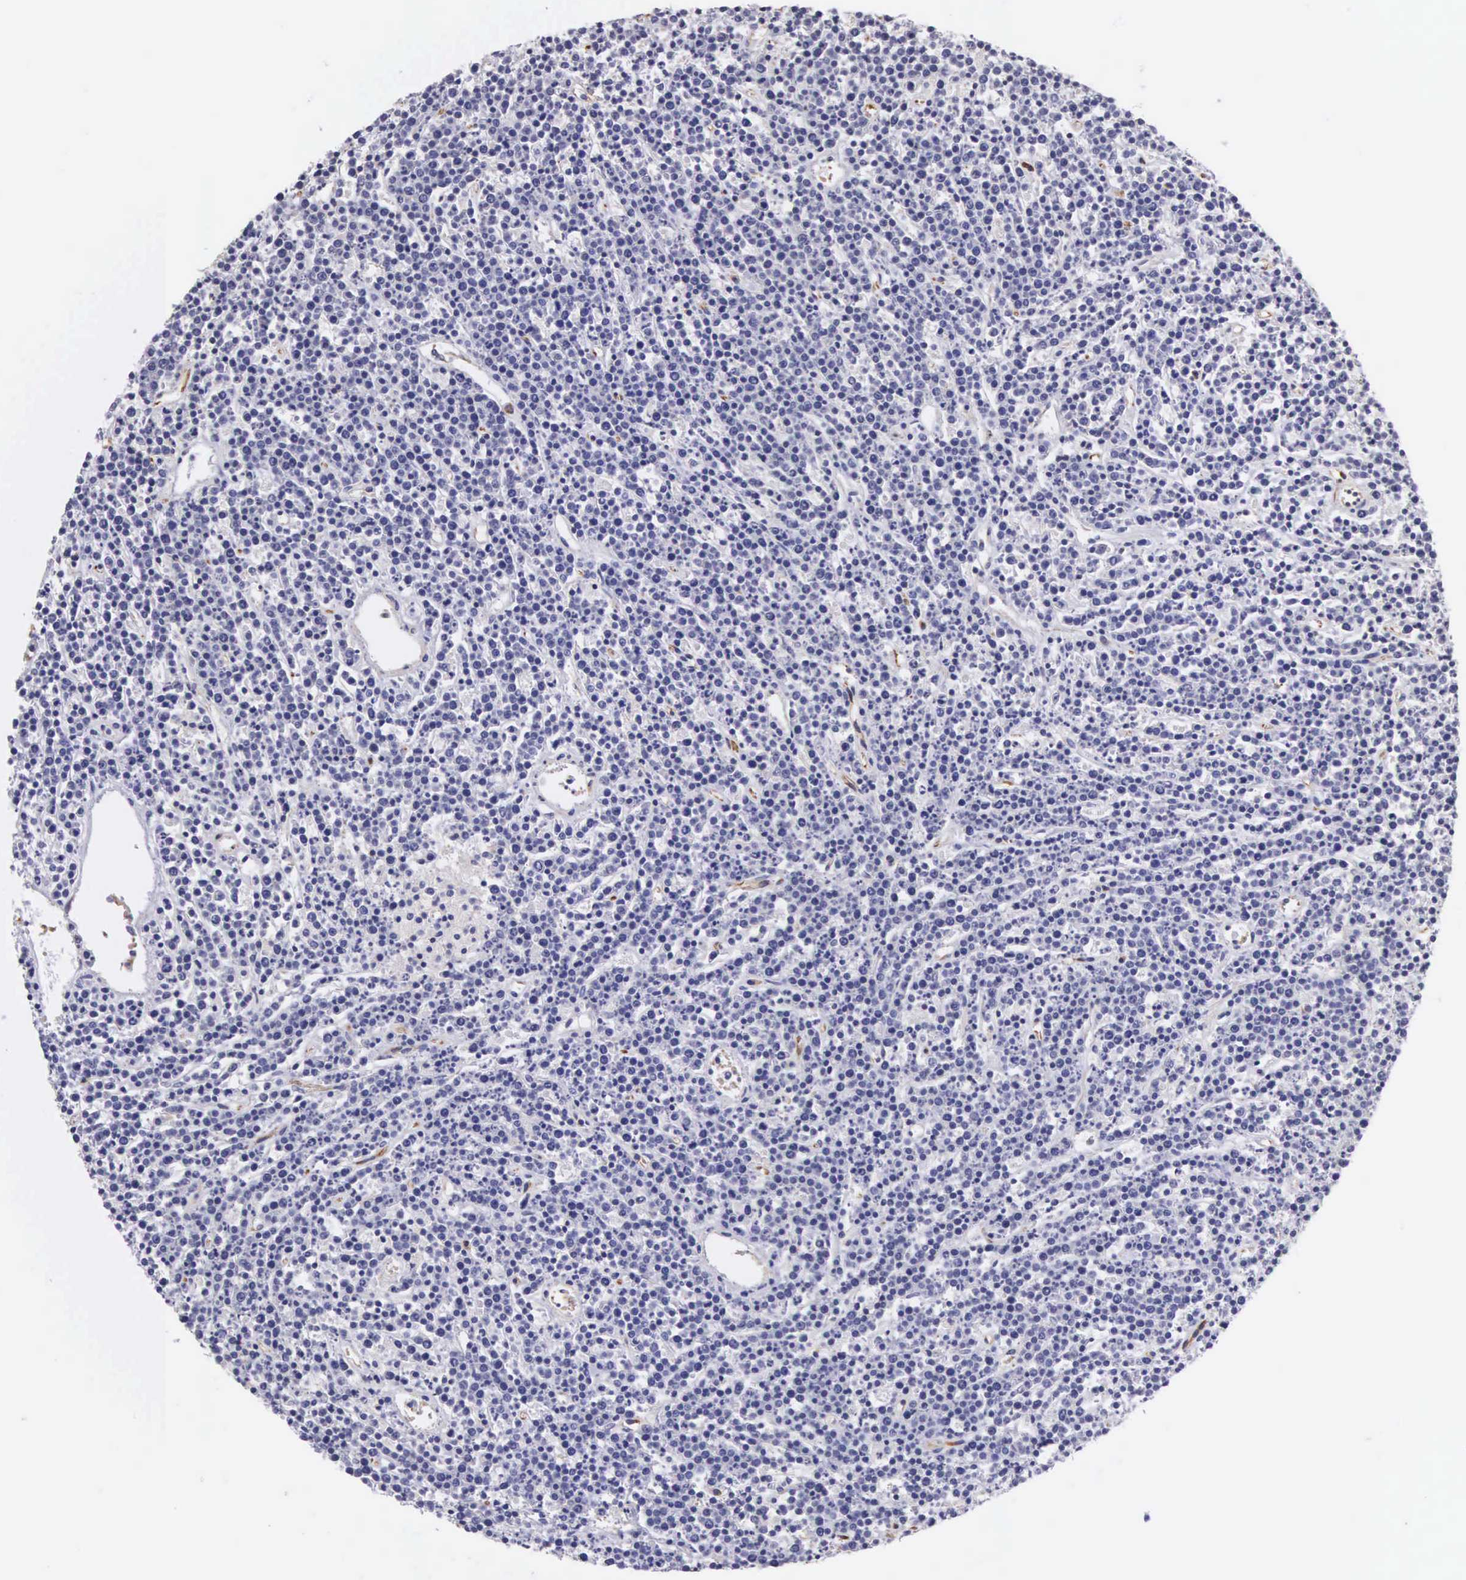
{"staining": {"intensity": "negative", "quantity": "none", "location": "none"}, "tissue": "lymphoma", "cell_type": "Tumor cells", "image_type": "cancer", "snomed": [{"axis": "morphology", "description": "Malignant lymphoma, non-Hodgkin's type, High grade"}, {"axis": "topography", "description": "Ovary"}], "caption": "The histopathology image displays no staining of tumor cells in lymphoma.", "gene": "OSBPL3", "patient": {"sex": "female", "age": 56}}